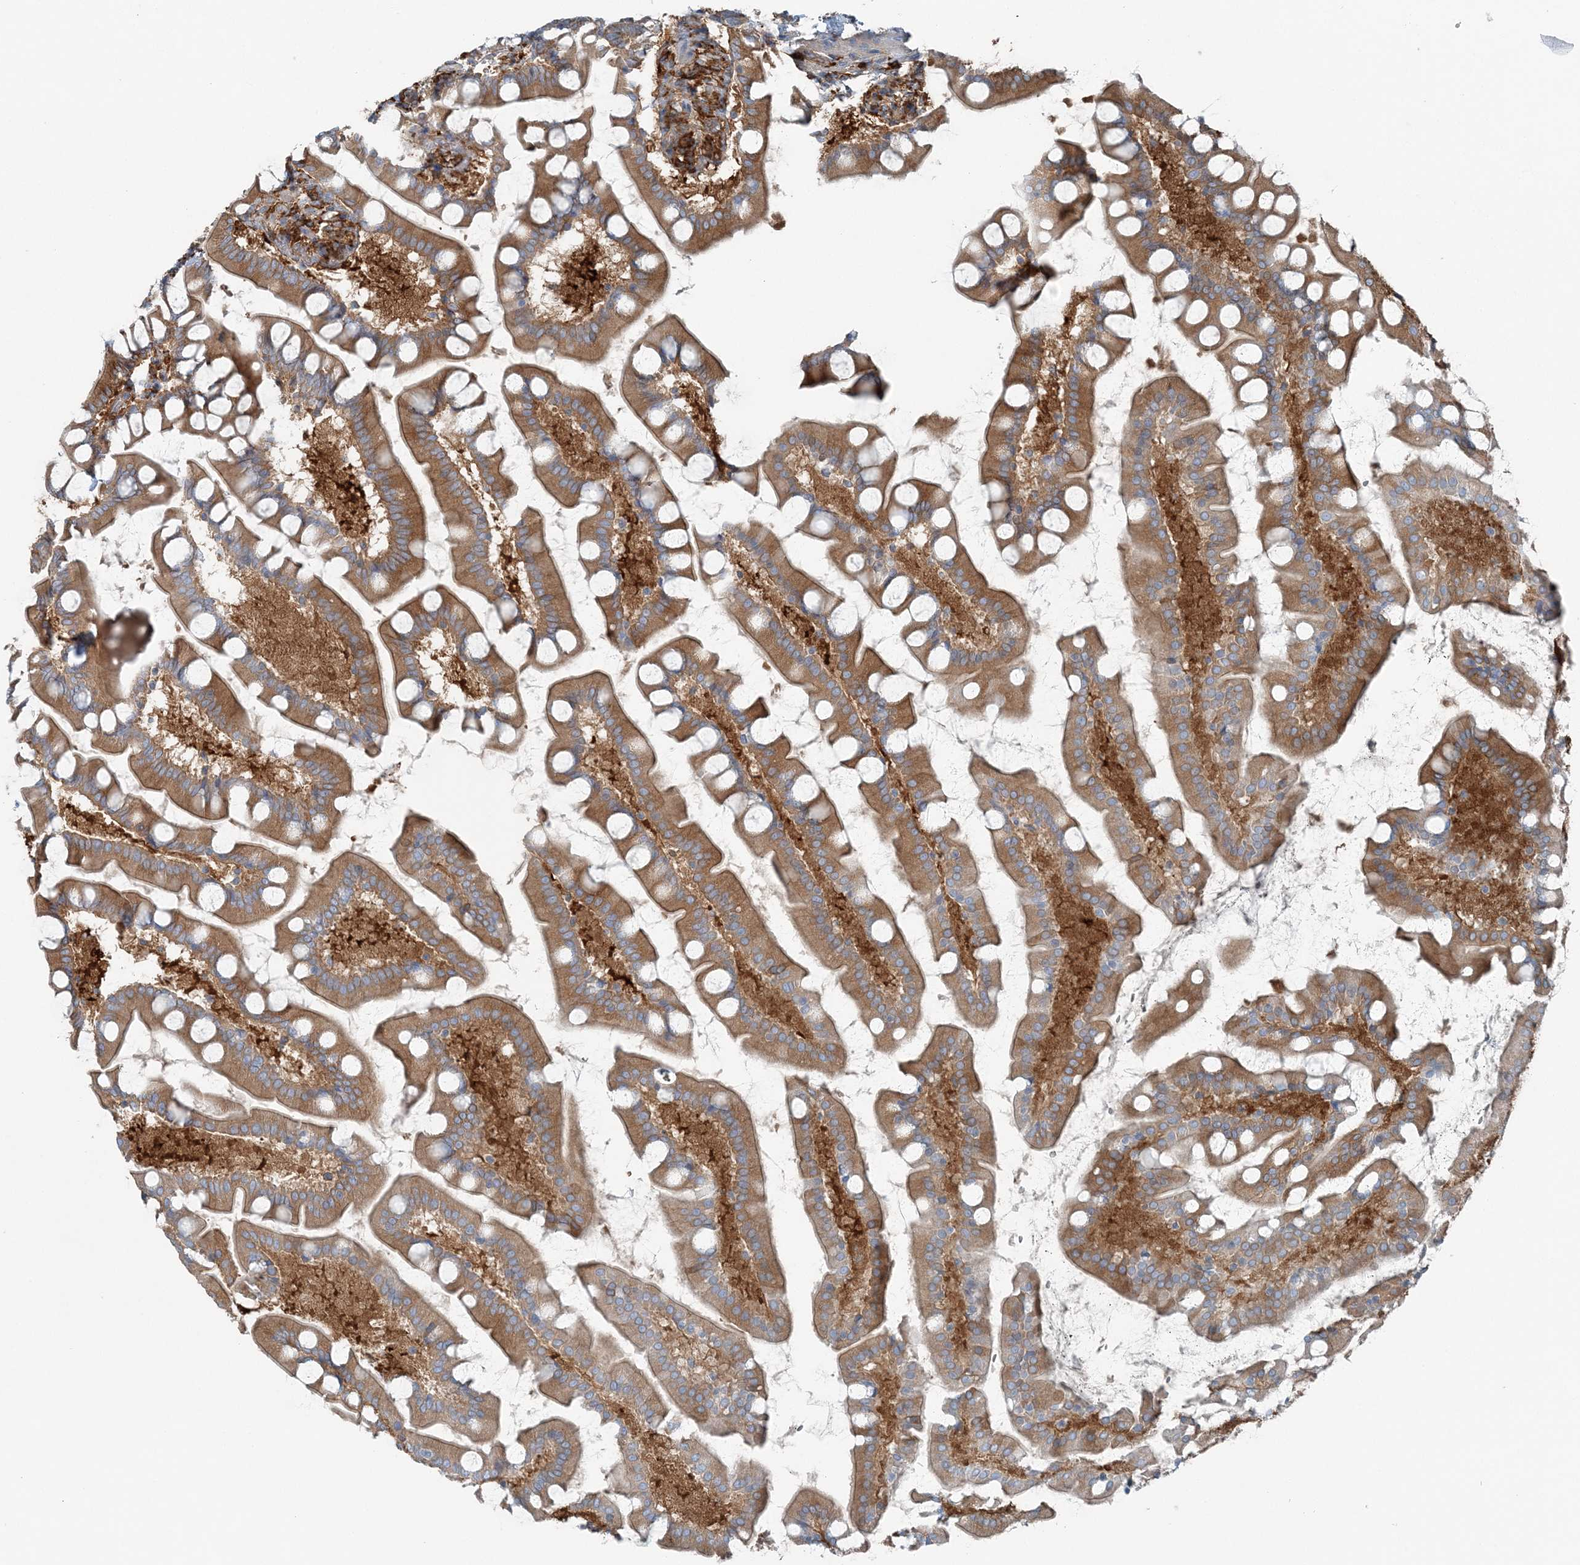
{"staining": {"intensity": "moderate", "quantity": ">75%", "location": "cytoplasmic/membranous"}, "tissue": "small intestine", "cell_type": "Glandular cells", "image_type": "normal", "snomed": [{"axis": "morphology", "description": "Normal tissue, NOS"}, {"axis": "topography", "description": "Small intestine"}], "caption": "Small intestine stained with immunohistochemistry (IHC) displays moderate cytoplasmic/membranous staining in approximately >75% of glandular cells.", "gene": "SNX2", "patient": {"sex": "male", "age": 41}}